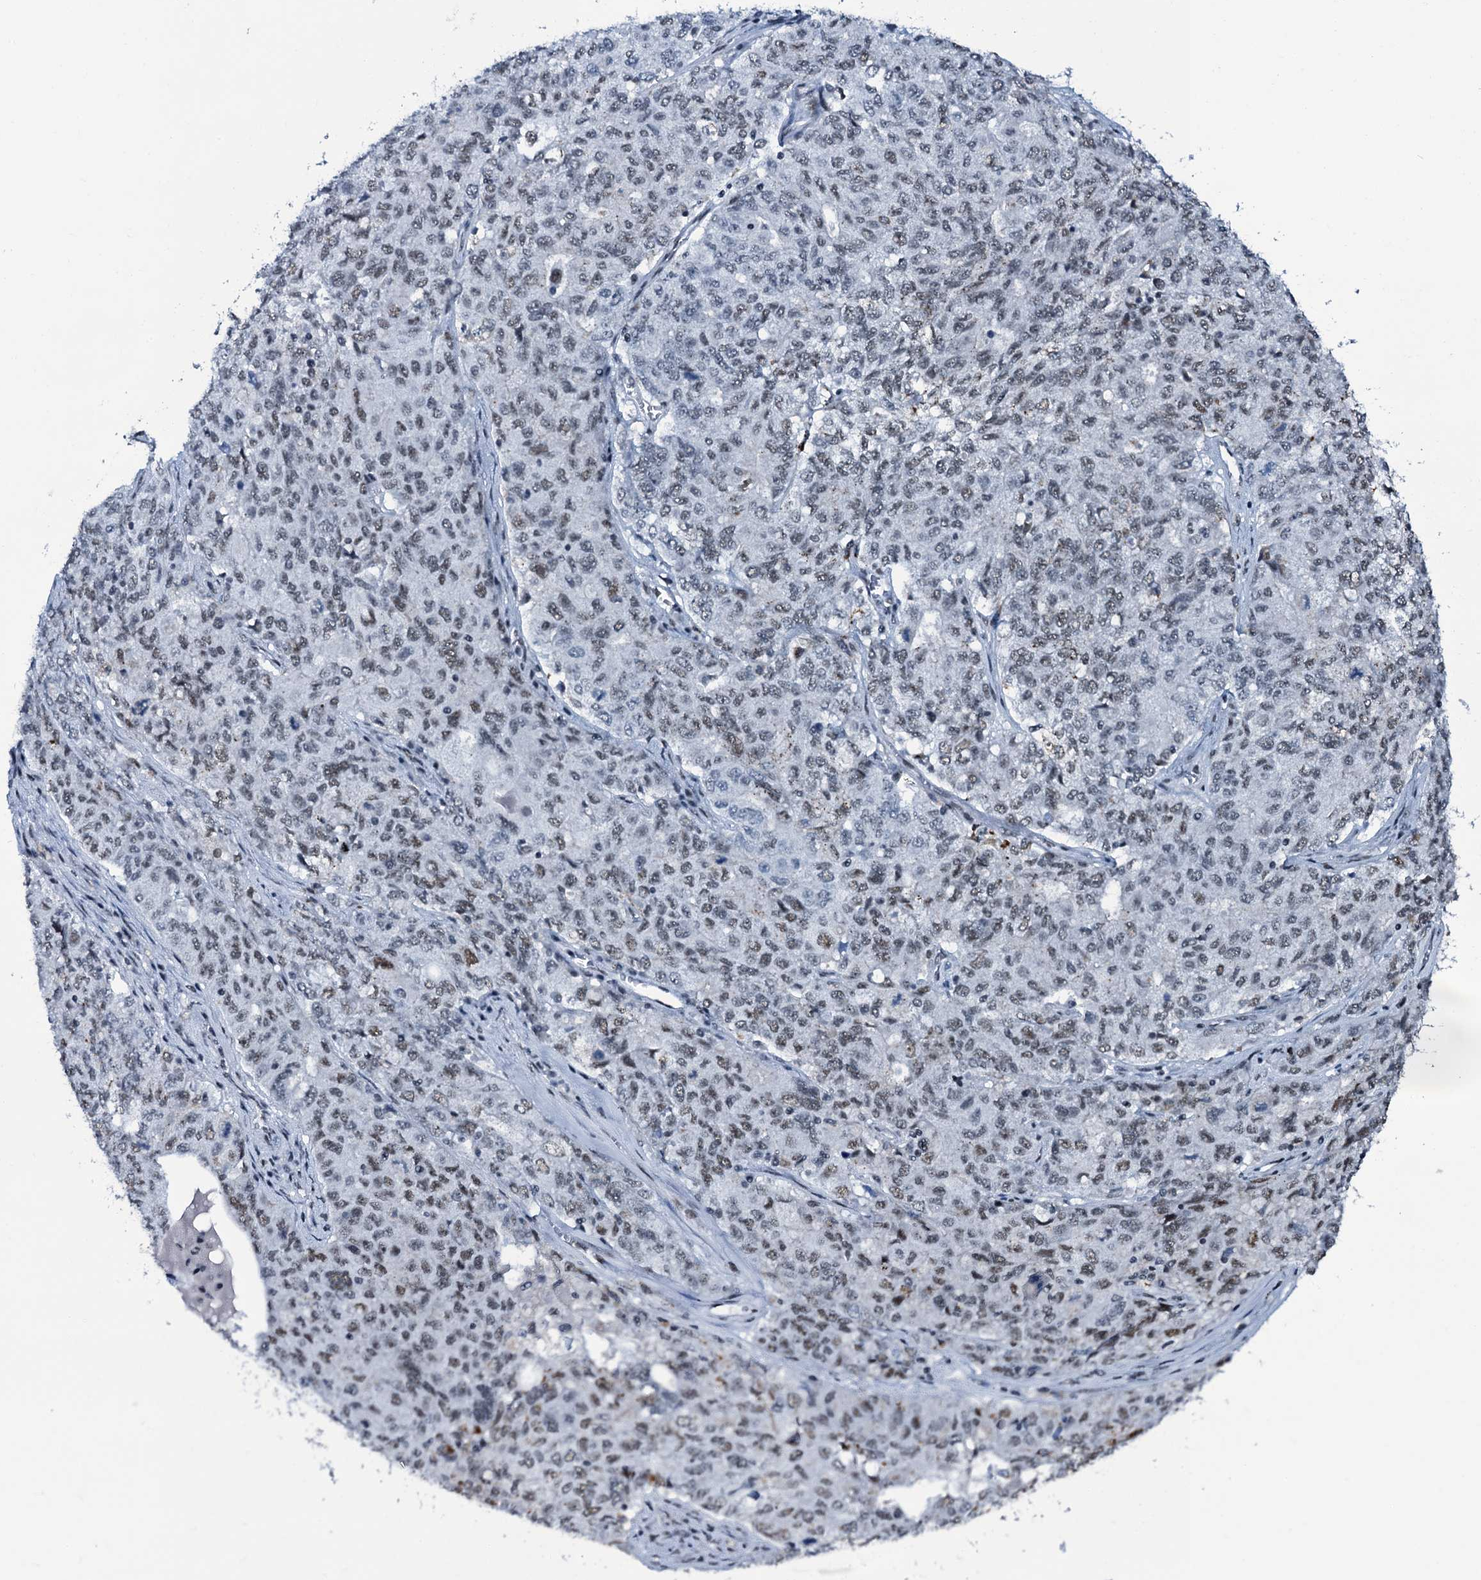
{"staining": {"intensity": "moderate", "quantity": "<25%", "location": "nuclear"}, "tissue": "ovarian cancer", "cell_type": "Tumor cells", "image_type": "cancer", "snomed": [{"axis": "morphology", "description": "Carcinoma, endometroid"}, {"axis": "topography", "description": "Ovary"}], "caption": "A brown stain highlights moderate nuclear positivity of a protein in endometroid carcinoma (ovarian) tumor cells. The protein is stained brown, and the nuclei are stained in blue (DAB IHC with brightfield microscopy, high magnification).", "gene": "ZMIZ2", "patient": {"sex": "female", "age": 62}}